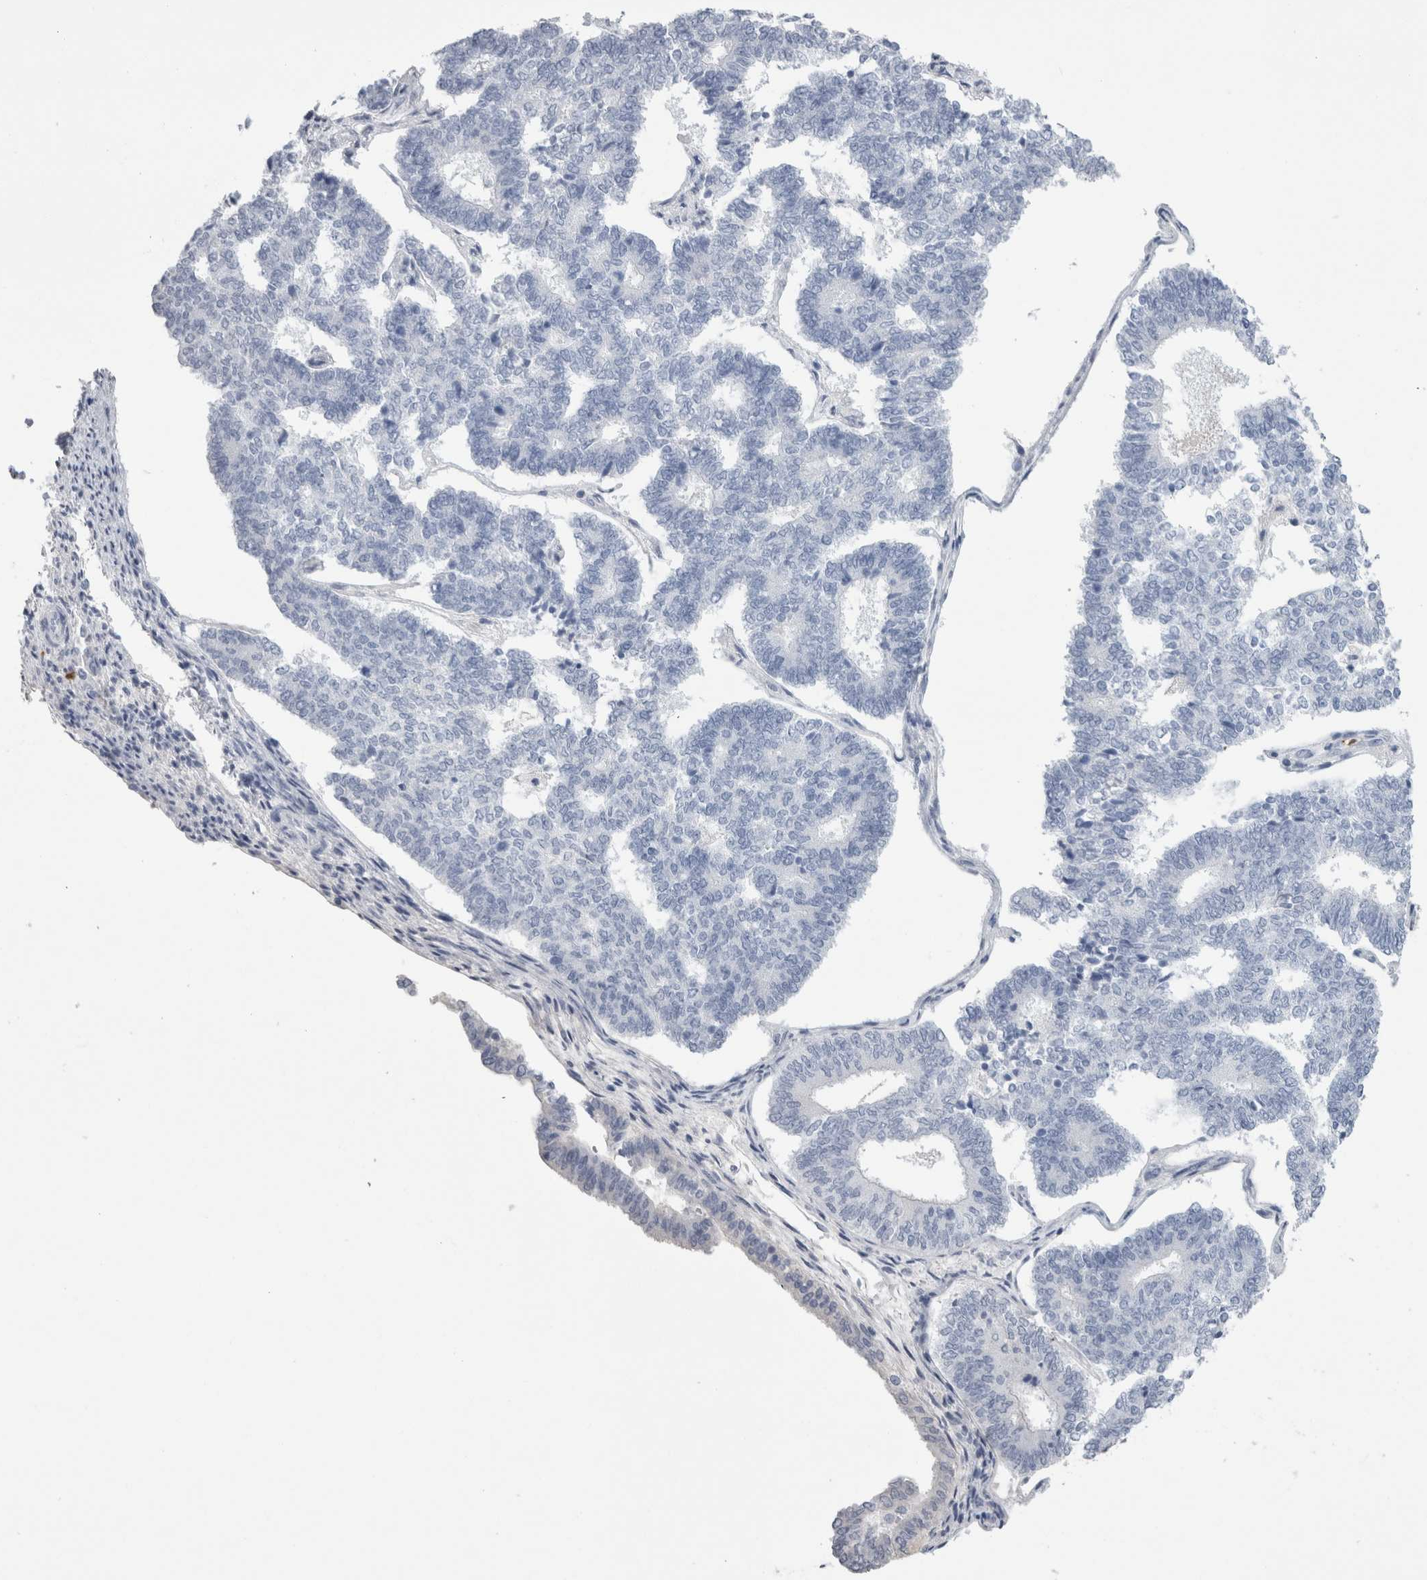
{"staining": {"intensity": "negative", "quantity": "none", "location": "none"}, "tissue": "endometrial cancer", "cell_type": "Tumor cells", "image_type": "cancer", "snomed": [{"axis": "morphology", "description": "Adenocarcinoma, NOS"}, {"axis": "topography", "description": "Endometrium"}], "caption": "The photomicrograph demonstrates no staining of tumor cells in endometrial cancer. (DAB immunohistochemistry with hematoxylin counter stain).", "gene": "S100A12", "patient": {"sex": "female", "age": 70}}